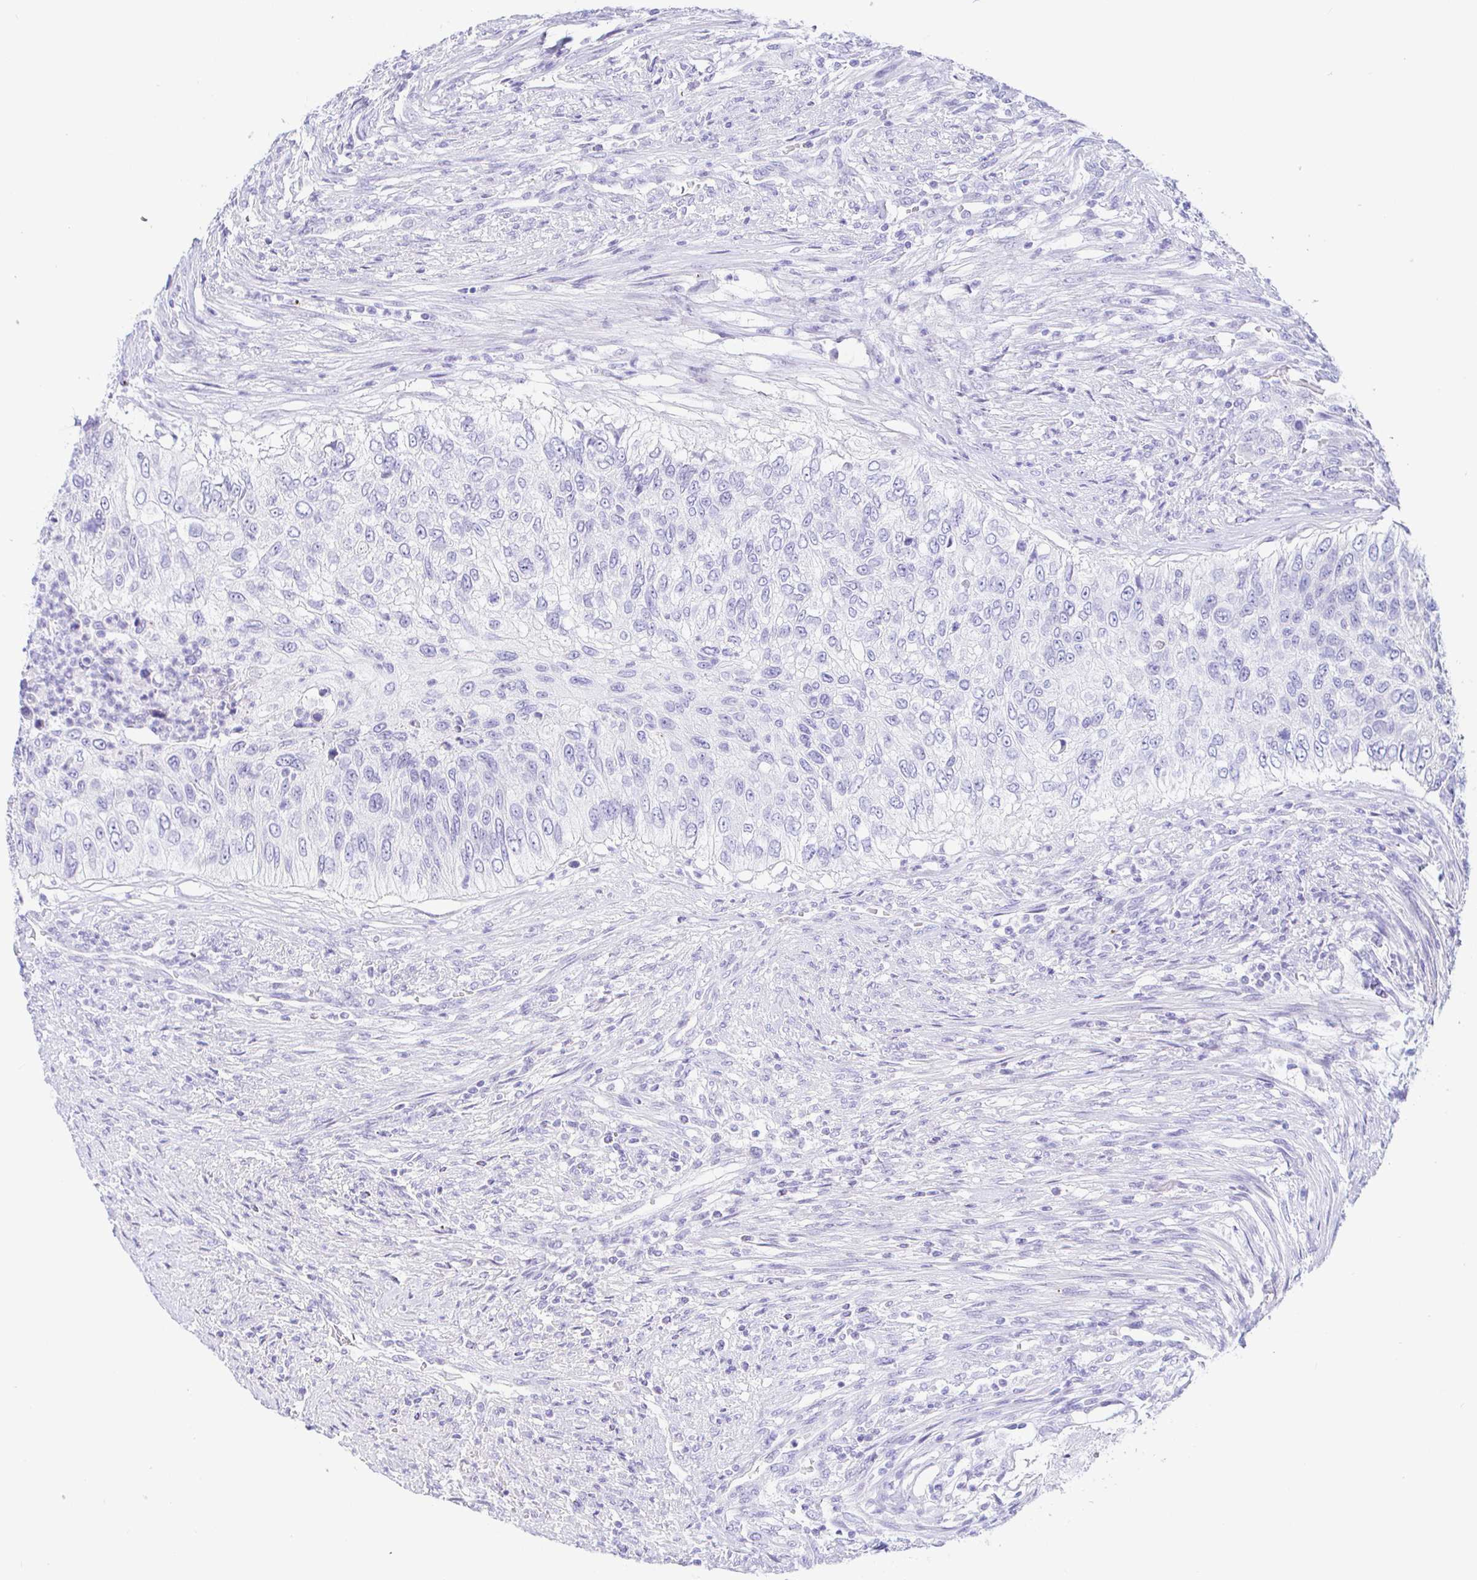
{"staining": {"intensity": "negative", "quantity": "none", "location": "none"}, "tissue": "urothelial cancer", "cell_type": "Tumor cells", "image_type": "cancer", "snomed": [{"axis": "morphology", "description": "Urothelial carcinoma, High grade"}, {"axis": "topography", "description": "Urinary bladder"}], "caption": "IHC of urothelial cancer reveals no staining in tumor cells. (DAB IHC, high magnification).", "gene": "PINLYP", "patient": {"sex": "female", "age": 60}}